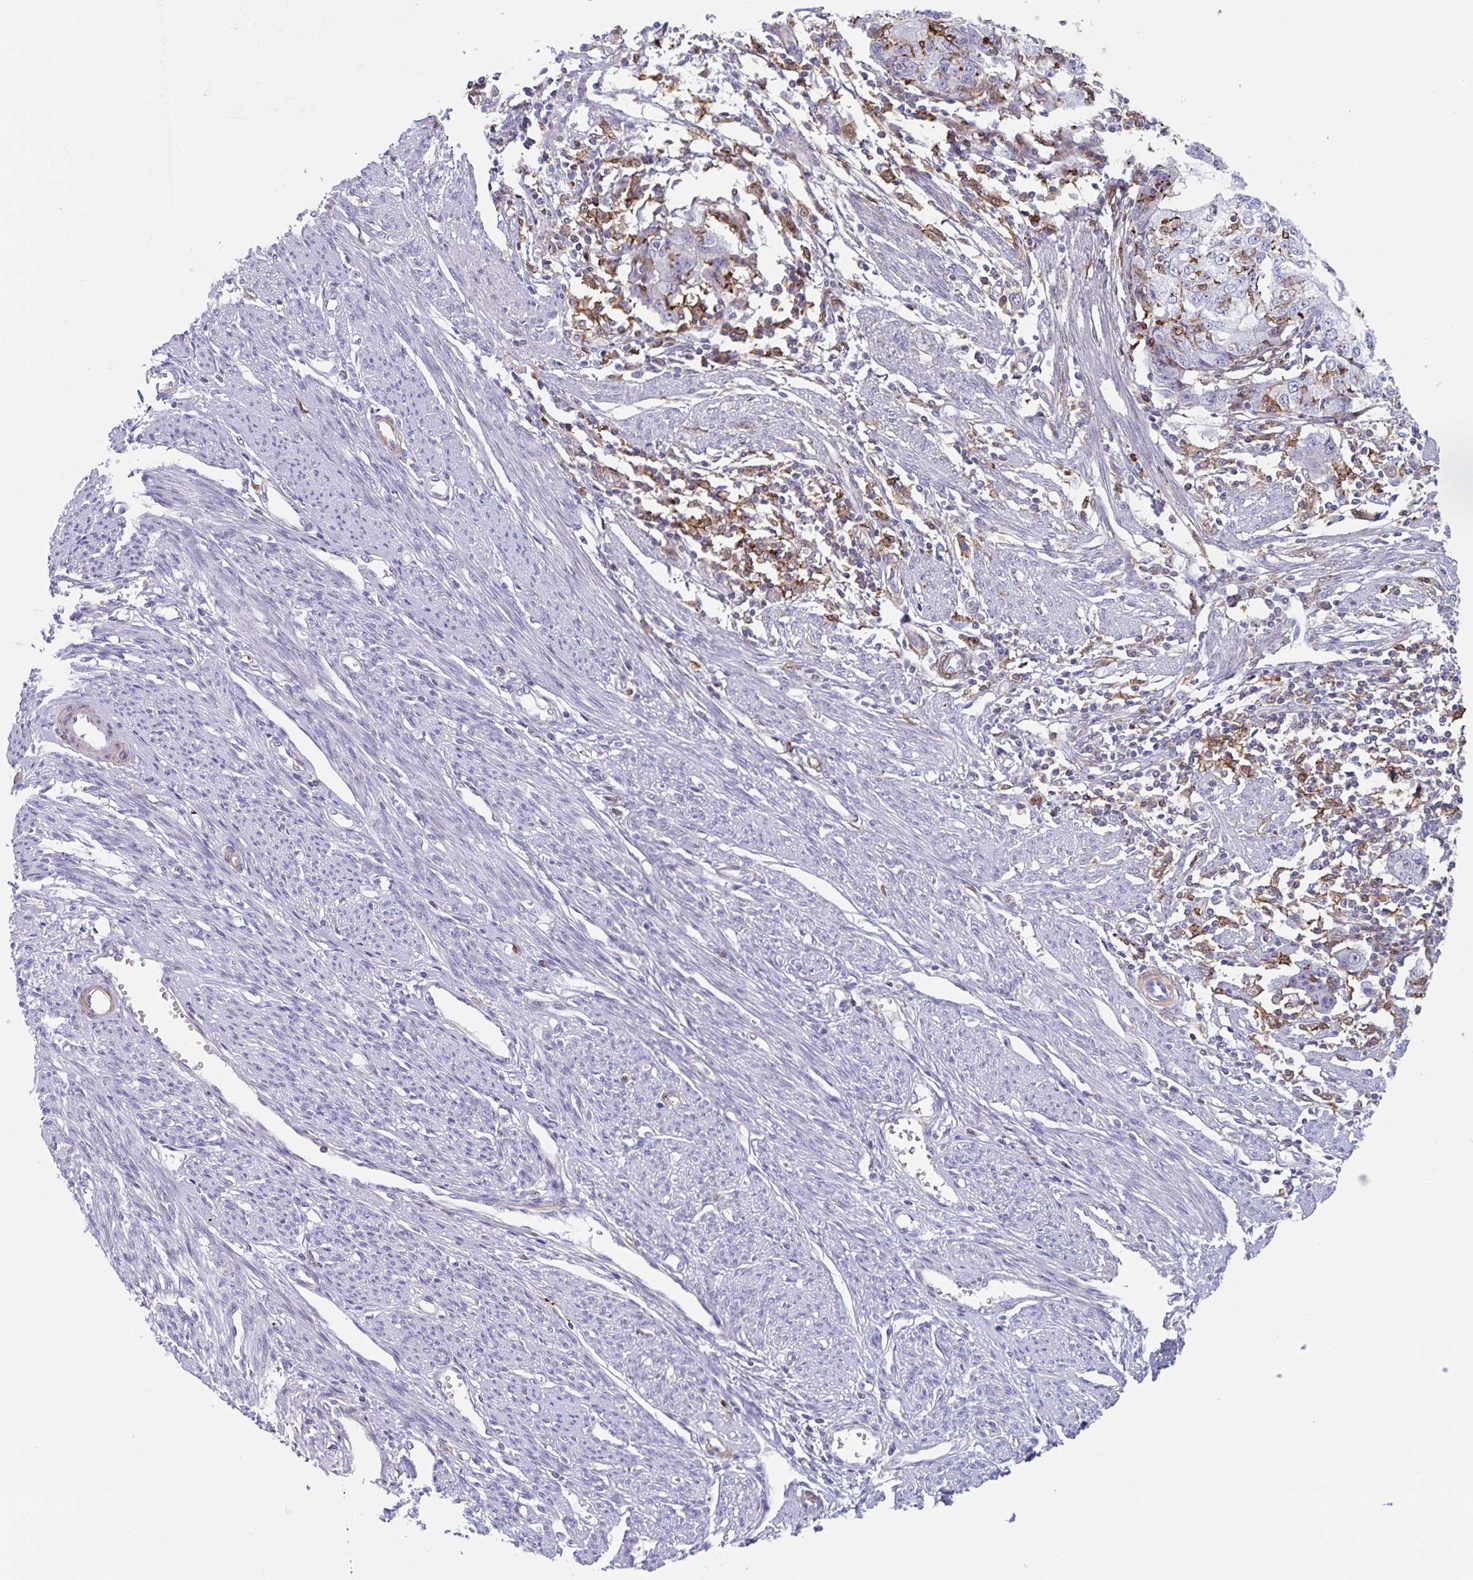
{"staining": {"intensity": "negative", "quantity": "none", "location": "none"}, "tissue": "endometrial cancer", "cell_type": "Tumor cells", "image_type": "cancer", "snomed": [{"axis": "morphology", "description": "Adenocarcinoma, NOS"}, {"axis": "topography", "description": "Endometrium"}], "caption": "Tumor cells are negative for brown protein staining in endometrial adenocarcinoma.", "gene": "EFHD1", "patient": {"sex": "female", "age": 56}}